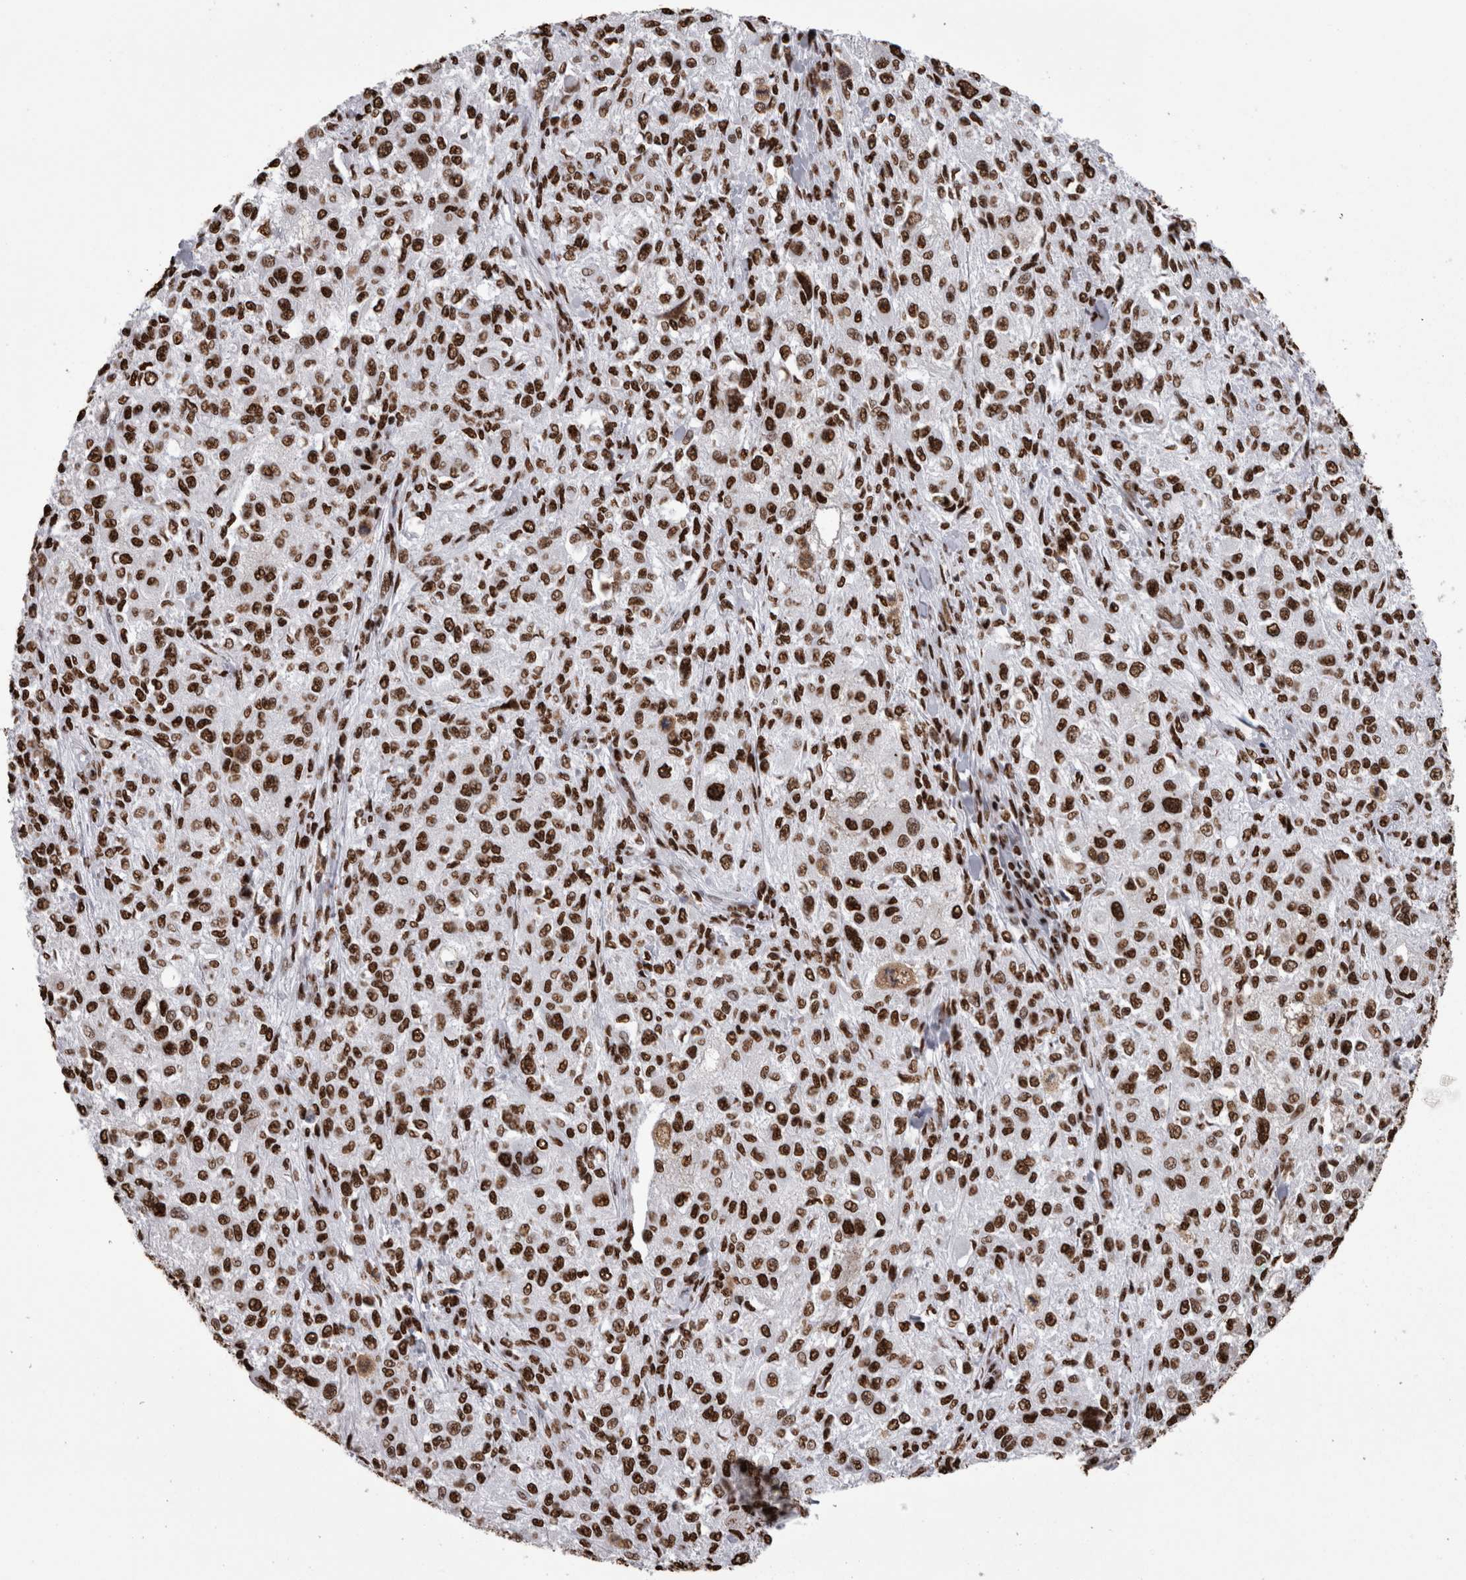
{"staining": {"intensity": "strong", "quantity": ">75%", "location": "nuclear"}, "tissue": "melanoma", "cell_type": "Tumor cells", "image_type": "cancer", "snomed": [{"axis": "morphology", "description": "Necrosis, NOS"}, {"axis": "morphology", "description": "Malignant melanoma, NOS"}, {"axis": "topography", "description": "Skin"}], "caption": "Protein staining of melanoma tissue reveals strong nuclear expression in approximately >75% of tumor cells.", "gene": "HNRNPM", "patient": {"sex": "female", "age": 87}}